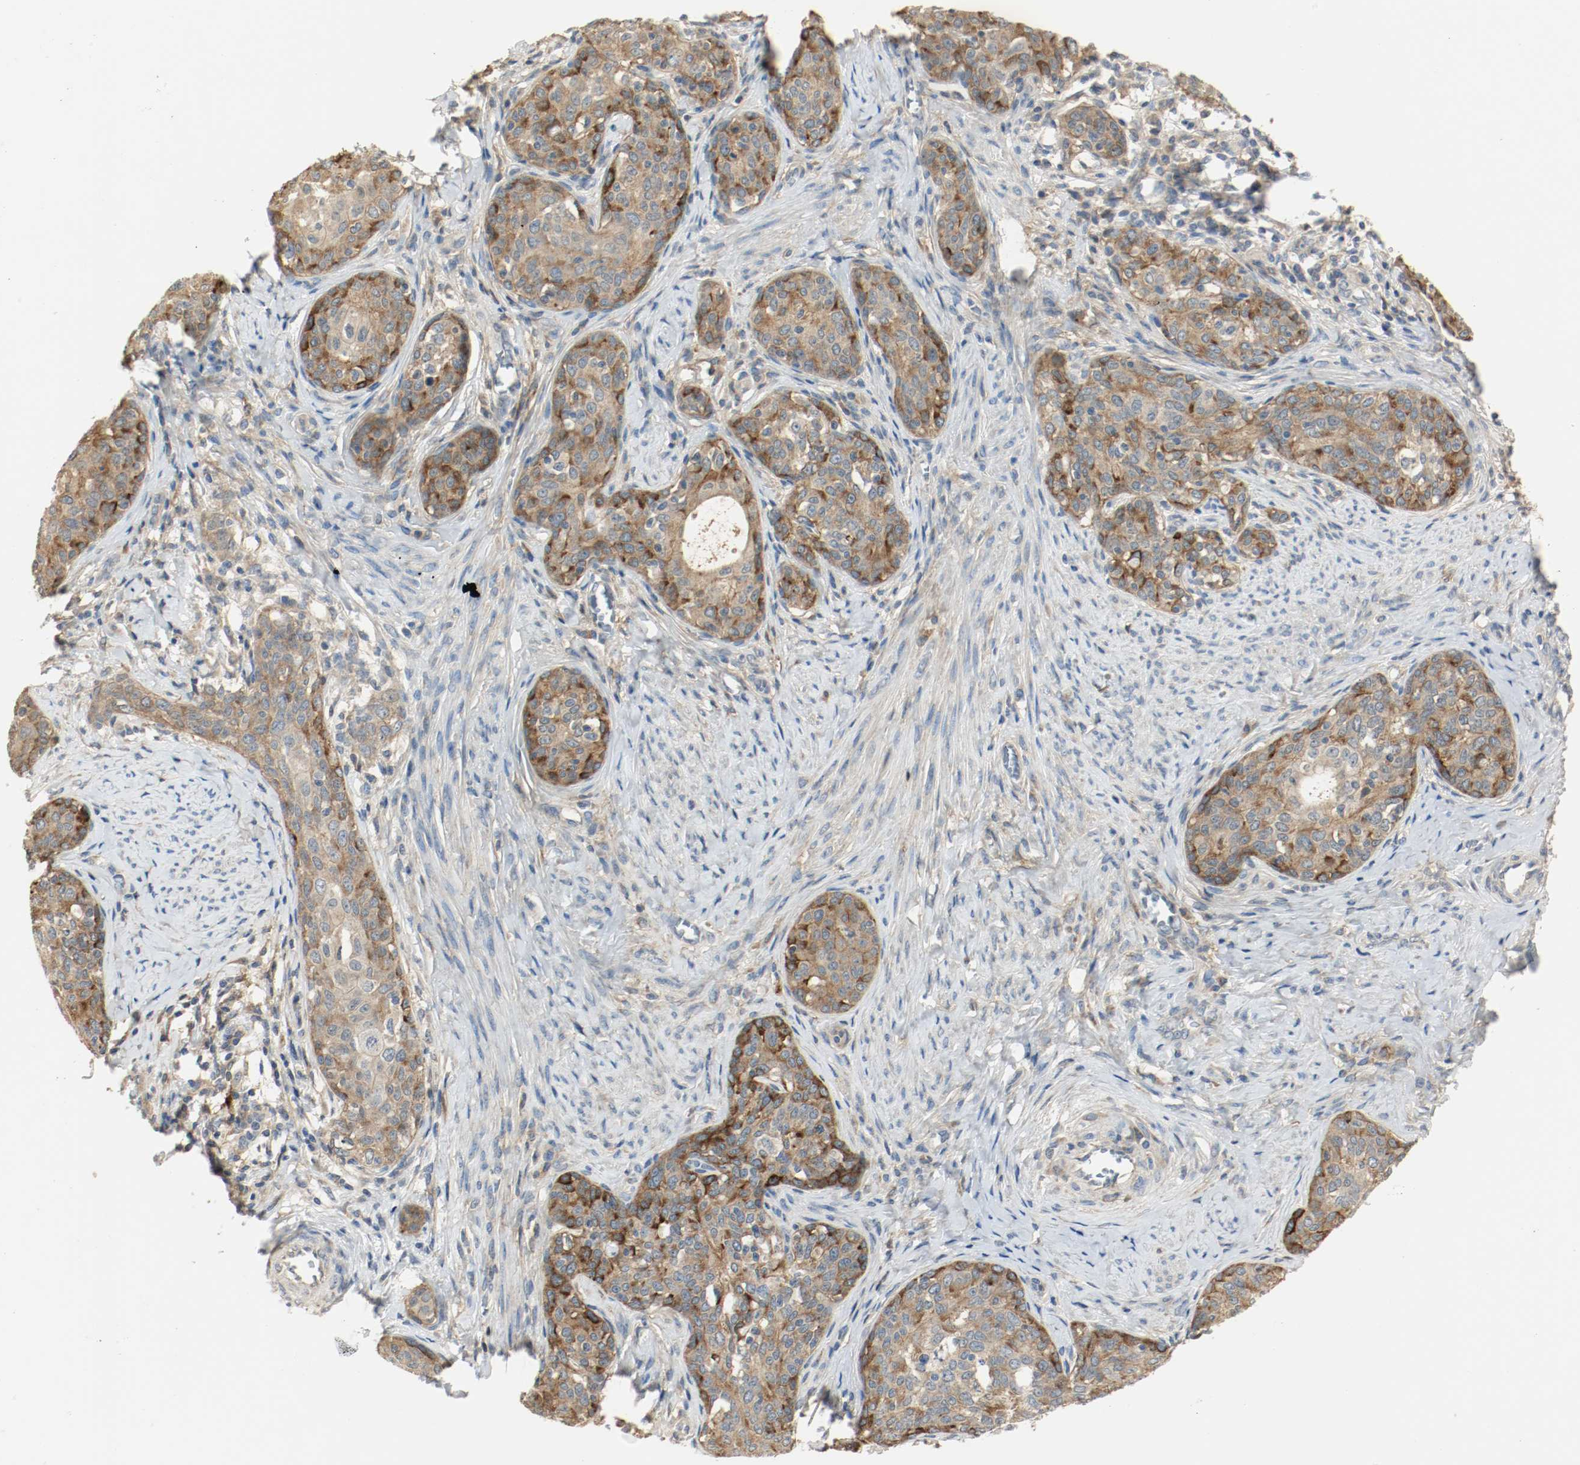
{"staining": {"intensity": "moderate", "quantity": ">75%", "location": "cytoplasmic/membranous"}, "tissue": "cervical cancer", "cell_type": "Tumor cells", "image_type": "cancer", "snomed": [{"axis": "morphology", "description": "Squamous cell carcinoma, NOS"}, {"axis": "morphology", "description": "Adenocarcinoma, NOS"}, {"axis": "topography", "description": "Cervix"}], "caption": "Immunohistochemistry (IHC) of cervical squamous cell carcinoma demonstrates medium levels of moderate cytoplasmic/membranous staining in about >75% of tumor cells.", "gene": "MELTF", "patient": {"sex": "female", "age": 52}}